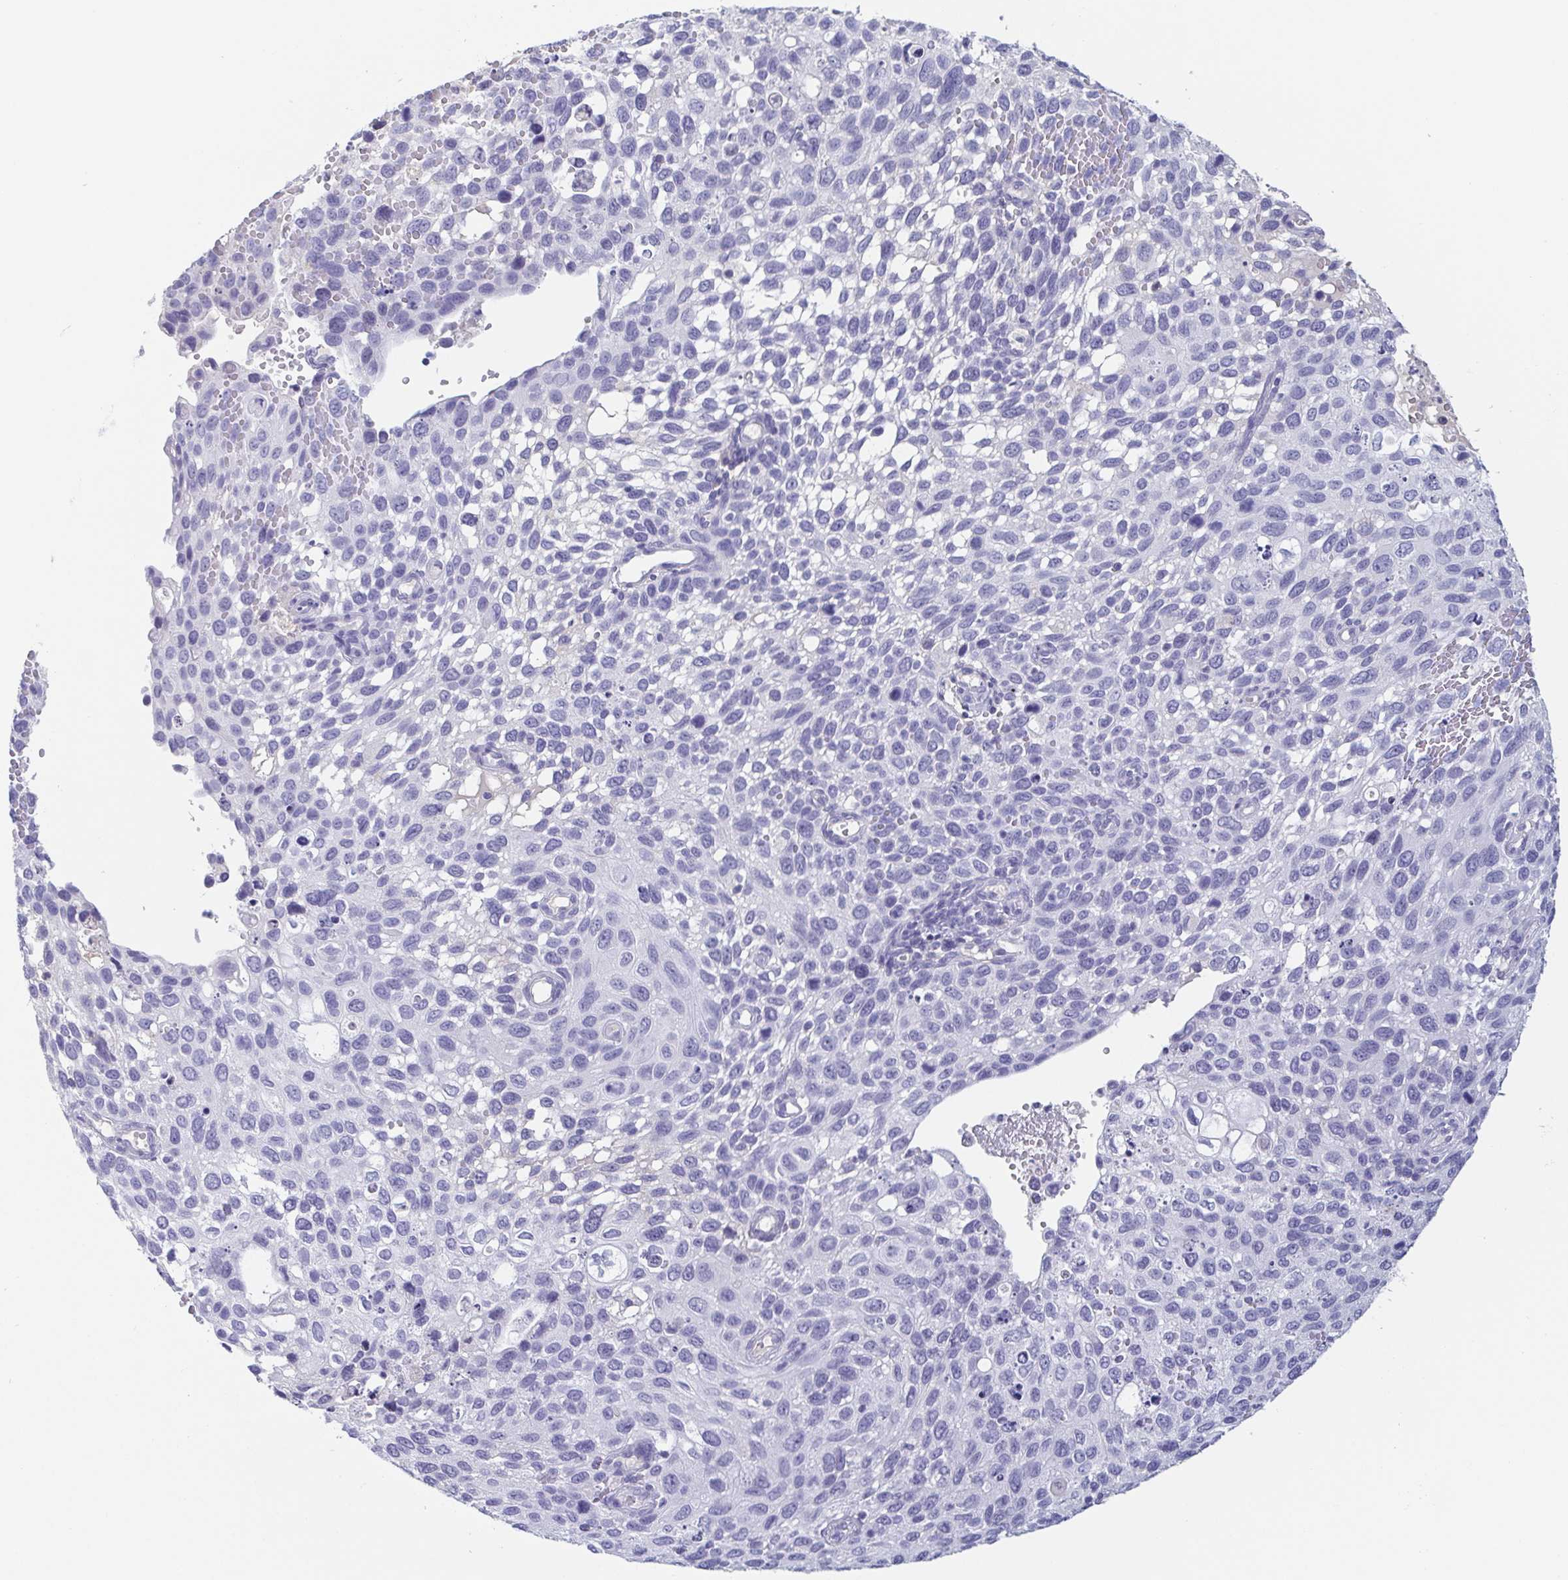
{"staining": {"intensity": "negative", "quantity": "none", "location": "none"}, "tissue": "cervical cancer", "cell_type": "Tumor cells", "image_type": "cancer", "snomed": [{"axis": "morphology", "description": "Squamous cell carcinoma, NOS"}, {"axis": "topography", "description": "Cervix"}], "caption": "The immunohistochemistry histopathology image has no significant positivity in tumor cells of cervical cancer (squamous cell carcinoma) tissue. Brightfield microscopy of immunohistochemistry (IHC) stained with DAB (brown) and hematoxylin (blue), captured at high magnification.", "gene": "ITLN1", "patient": {"sex": "female", "age": 70}}